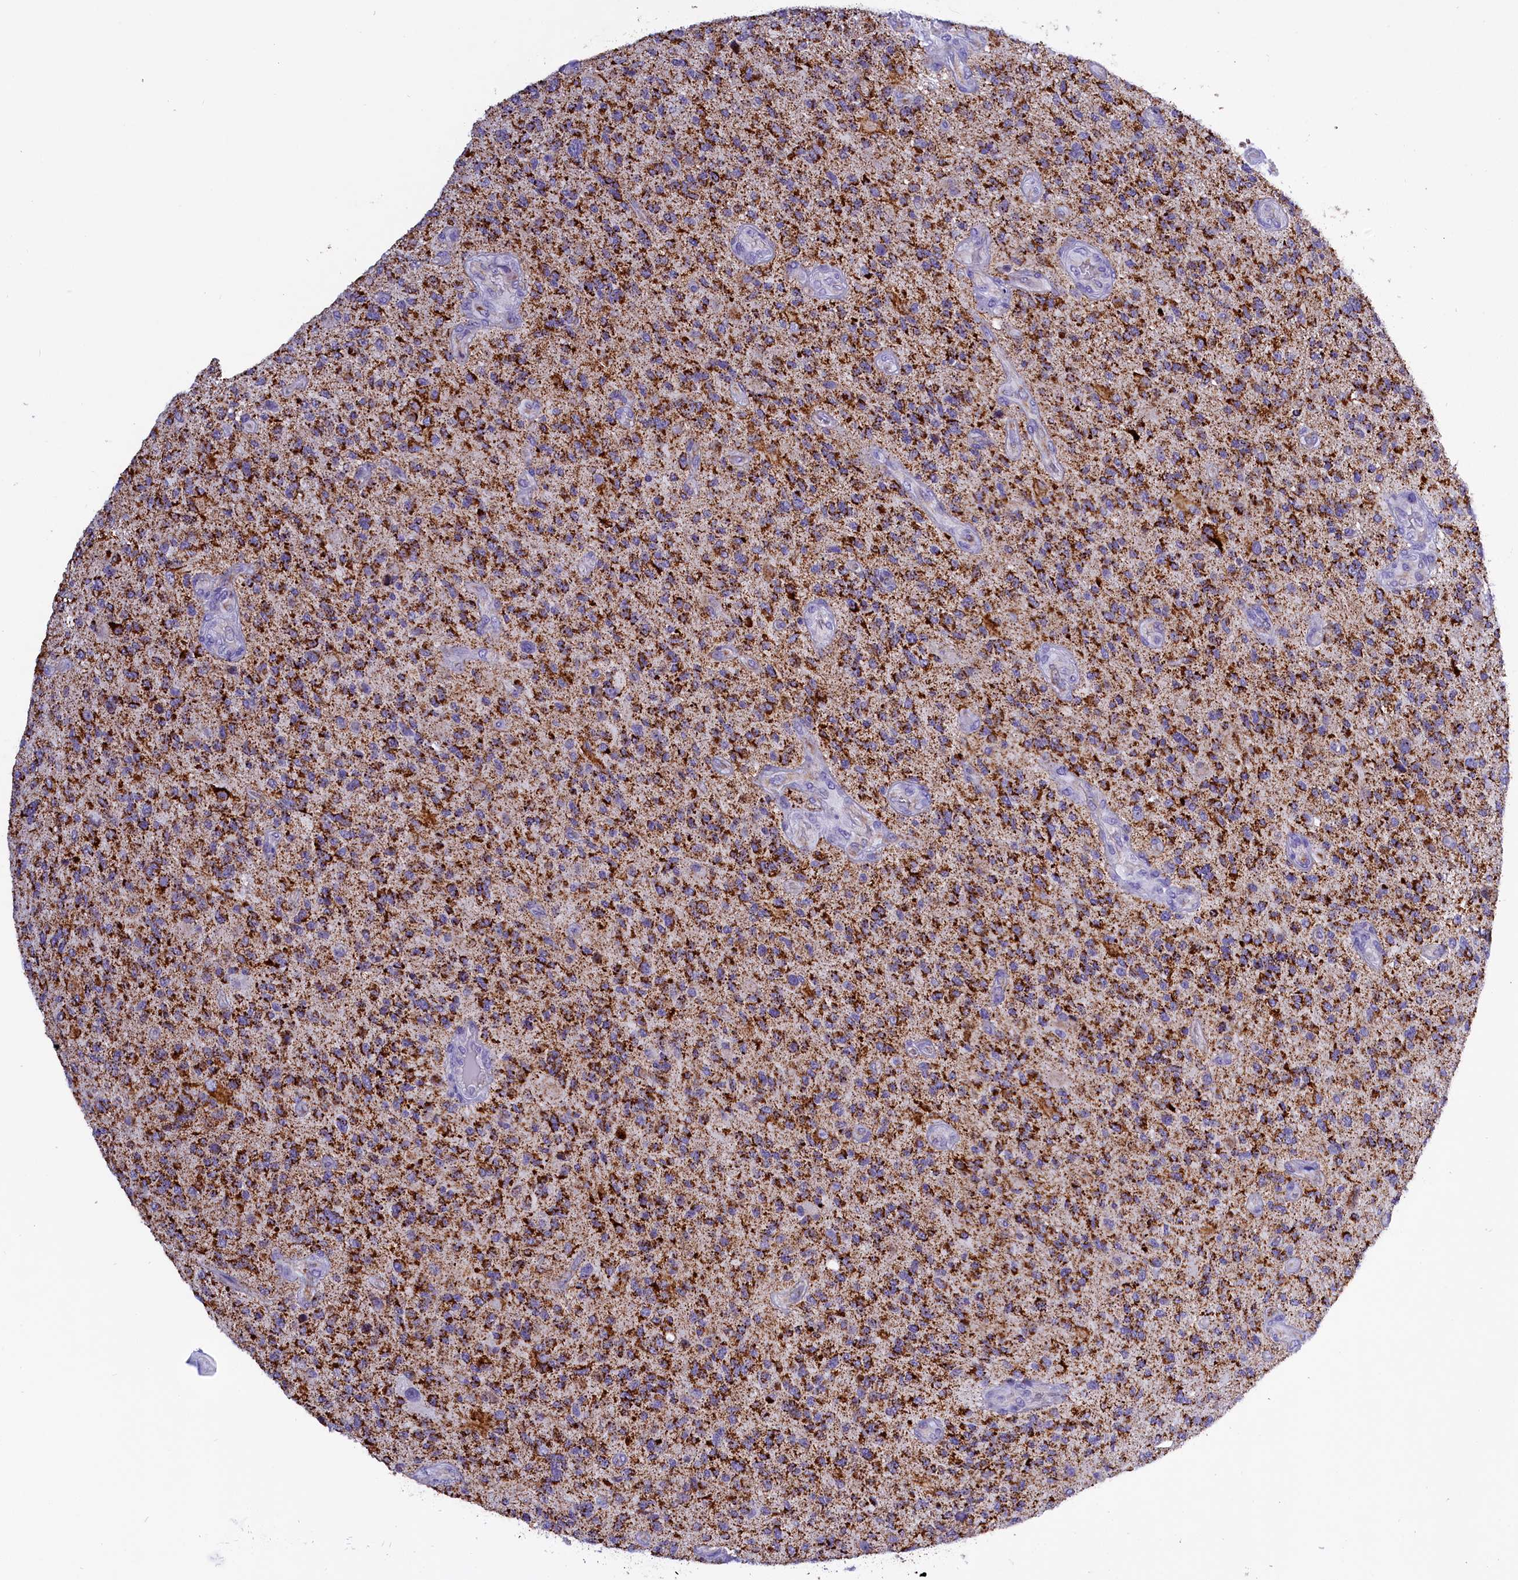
{"staining": {"intensity": "strong", "quantity": ">75%", "location": "cytoplasmic/membranous"}, "tissue": "glioma", "cell_type": "Tumor cells", "image_type": "cancer", "snomed": [{"axis": "morphology", "description": "Glioma, malignant, High grade"}, {"axis": "topography", "description": "Brain"}], "caption": "The histopathology image exhibits staining of glioma, revealing strong cytoplasmic/membranous protein positivity (brown color) within tumor cells.", "gene": "ABAT", "patient": {"sex": "male", "age": 47}}